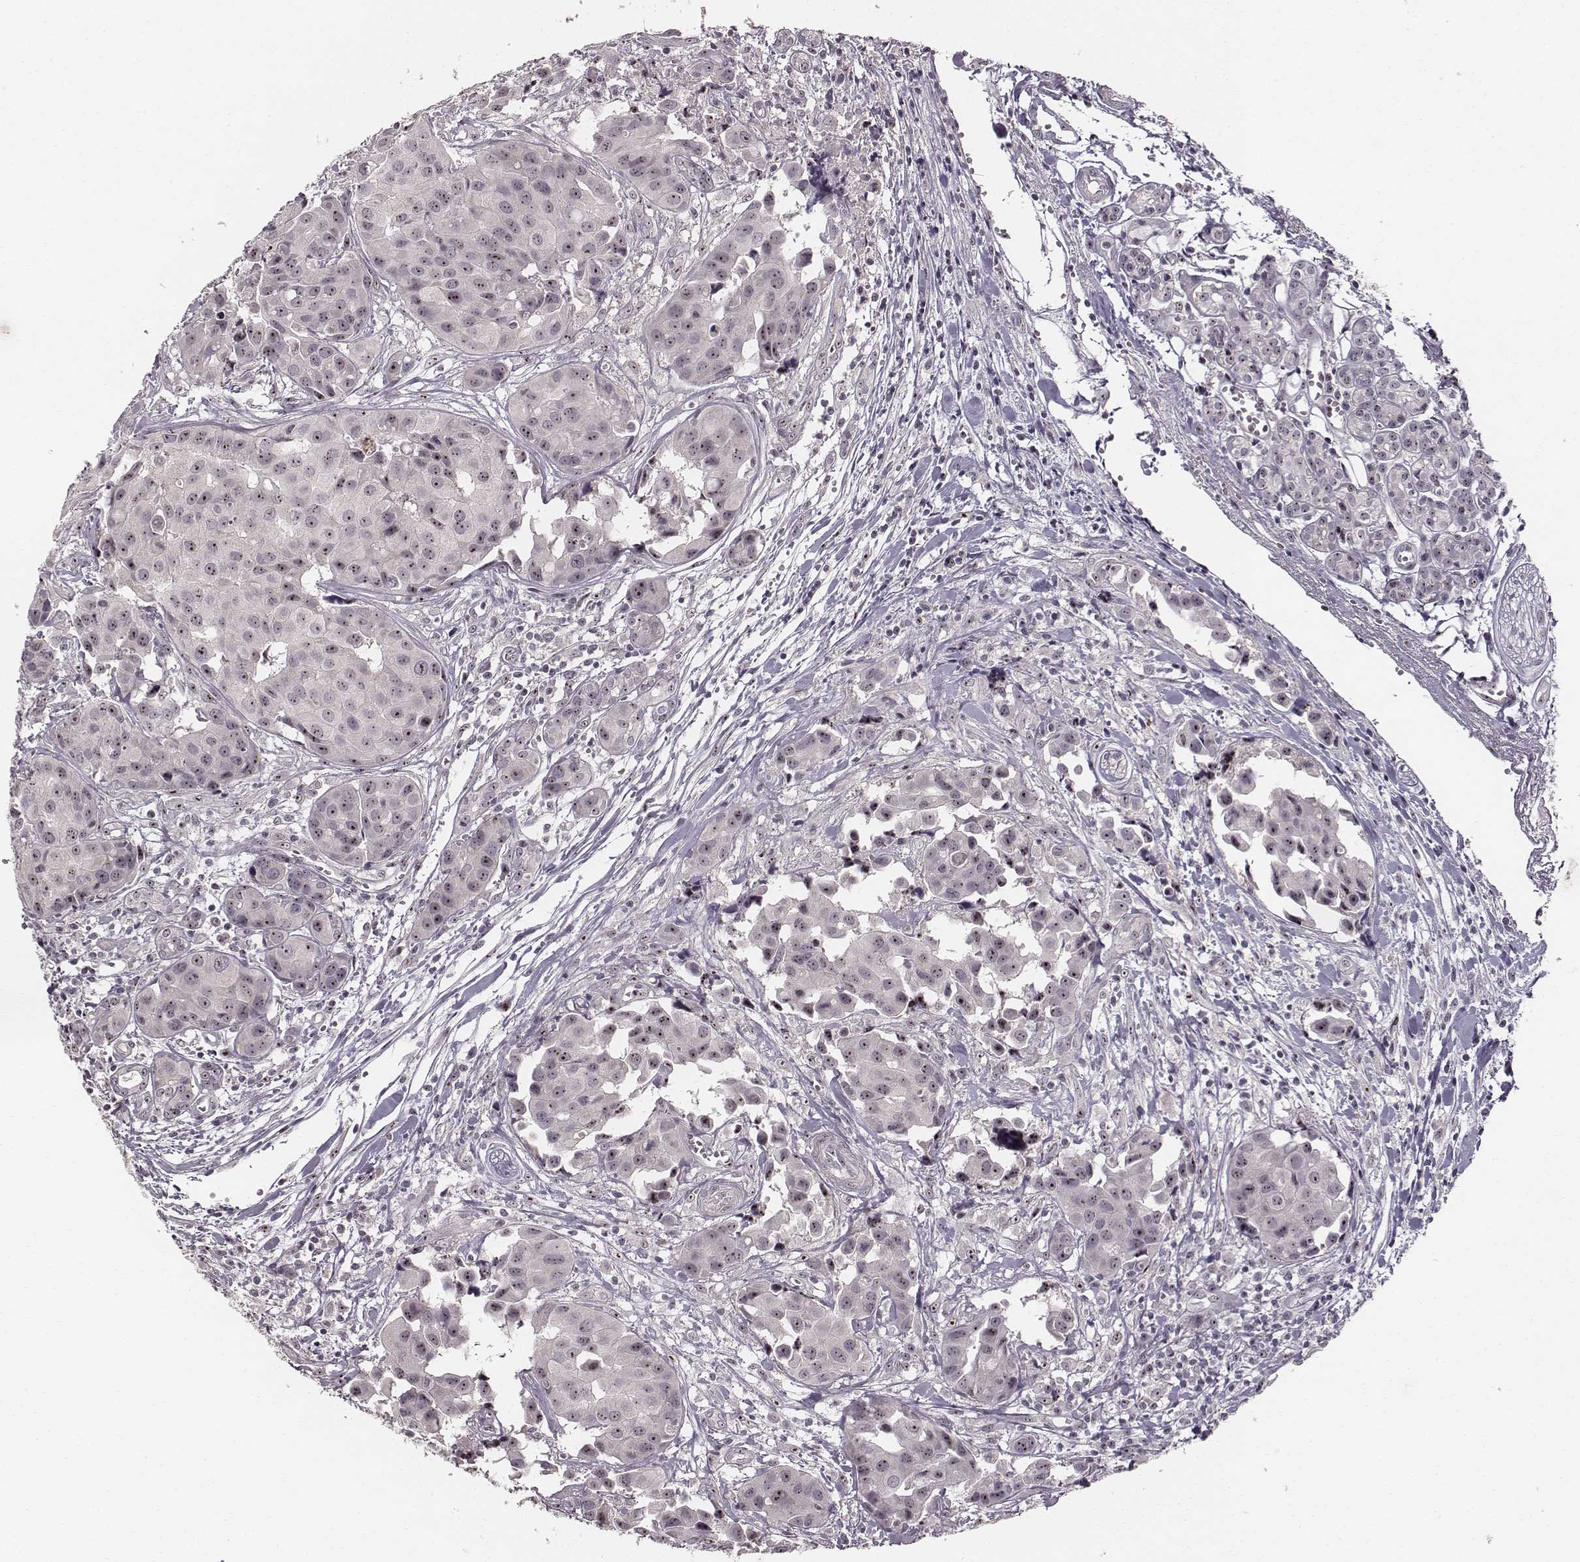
{"staining": {"intensity": "moderate", "quantity": ">75%", "location": "nuclear"}, "tissue": "head and neck cancer", "cell_type": "Tumor cells", "image_type": "cancer", "snomed": [{"axis": "morphology", "description": "Adenocarcinoma, NOS"}, {"axis": "topography", "description": "Head-Neck"}], "caption": "Moderate nuclear protein positivity is identified in about >75% of tumor cells in adenocarcinoma (head and neck). Using DAB (3,3'-diaminobenzidine) (brown) and hematoxylin (blue) stains, captured at high magnification using brightfield microscopy.", "gene": "NOP56", "patient": {"sex": "male", "age": 76}}